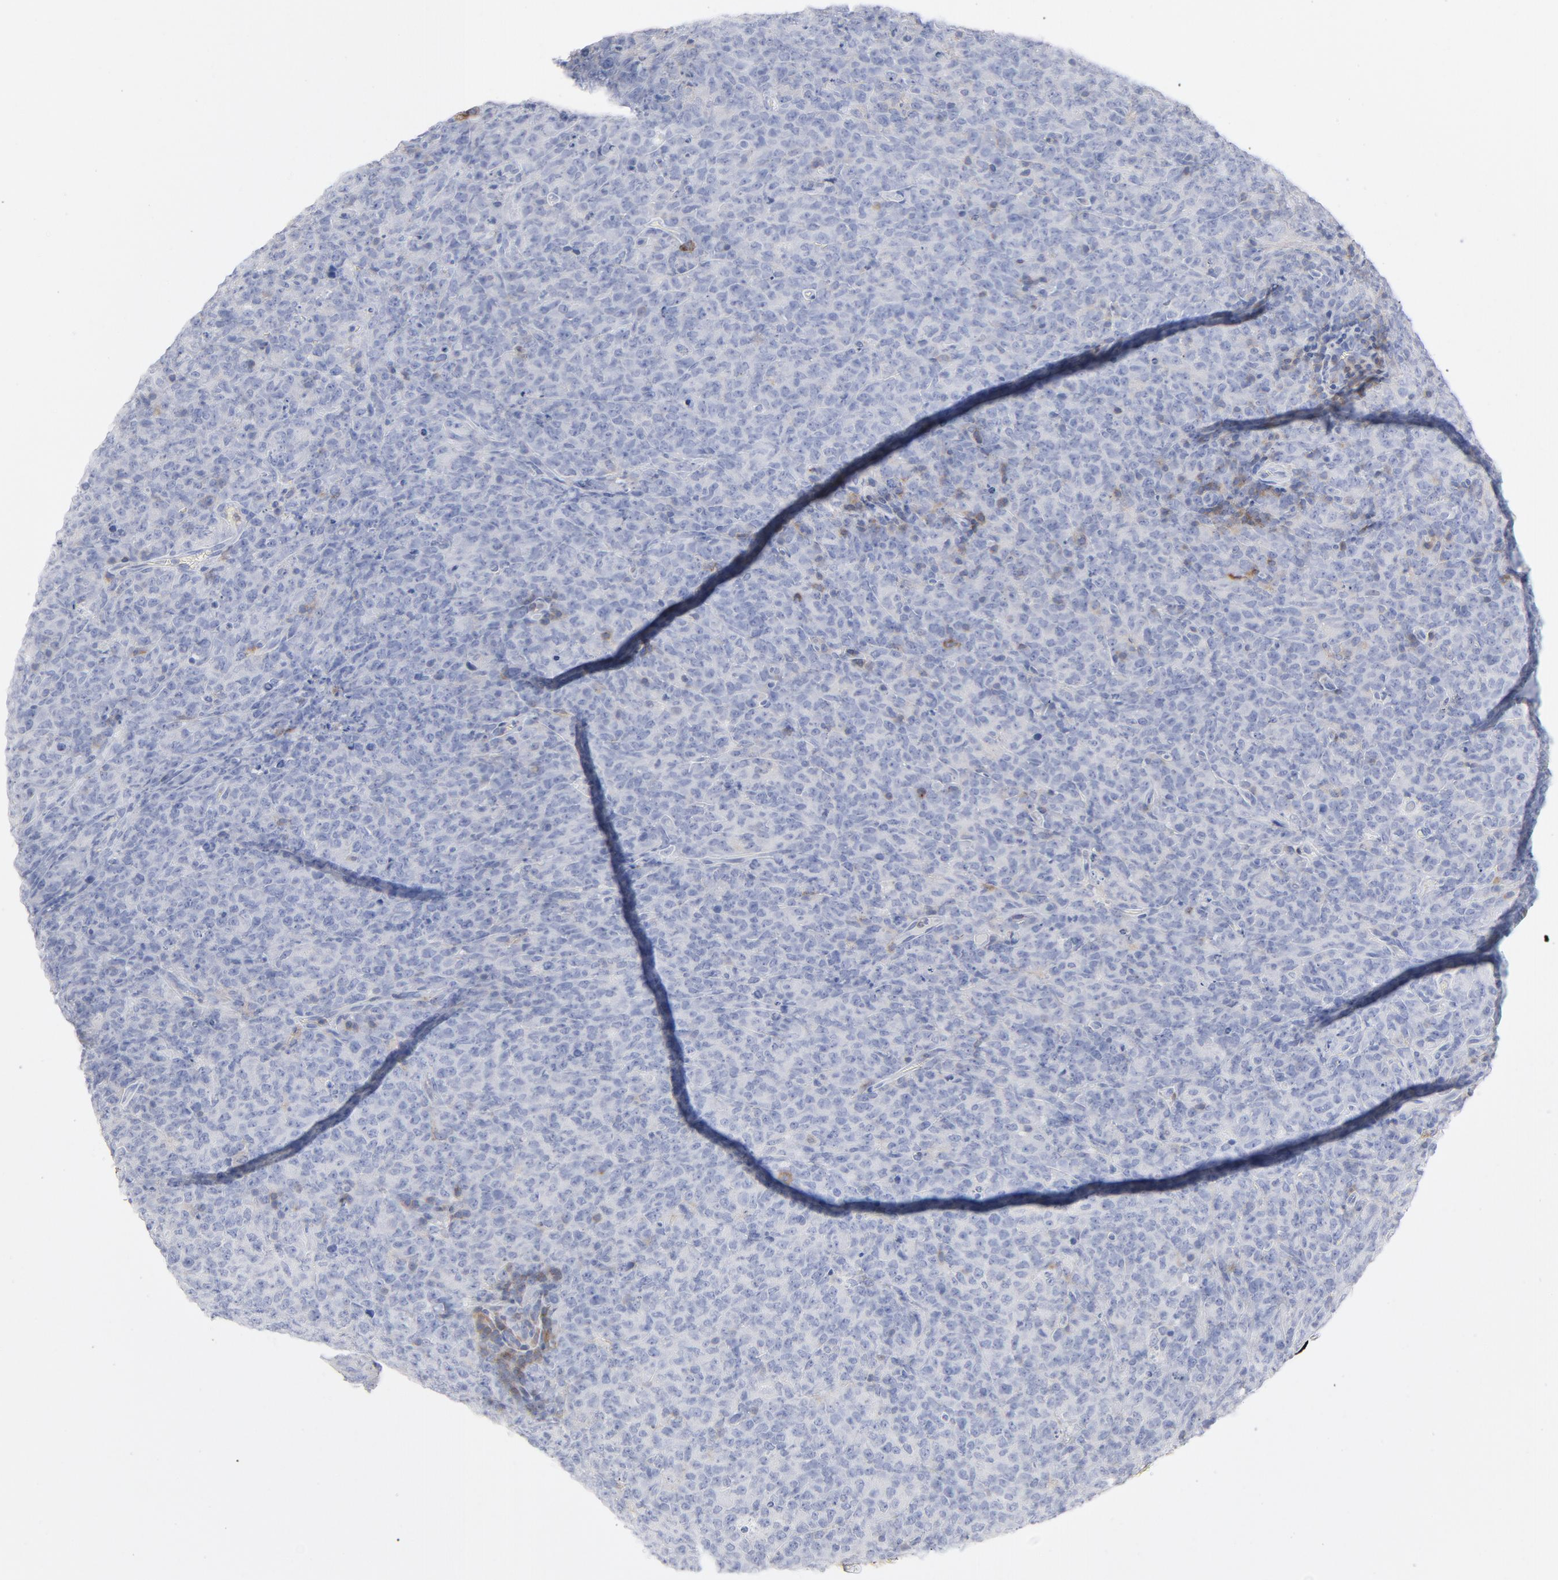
{"staining": {"intensity": "negative", "quantity": "none", "location": "none"}, "tissue": "lymphoma", "cell_type": "Tumor cells", "image_type": "cancer", "snomed": [{"axis": "morphology", "description": "Malignant lymphoma, non-Hodgkin's type, High grade"}, {"axis": "topography", "description": "Tonsil"}], "caption": "This is an IHC photomicrograph of human lymphoma. There is no positivity in tumor cells.", "gene": "P2RY8", "patient": {"sex": "female", "age": 36}}